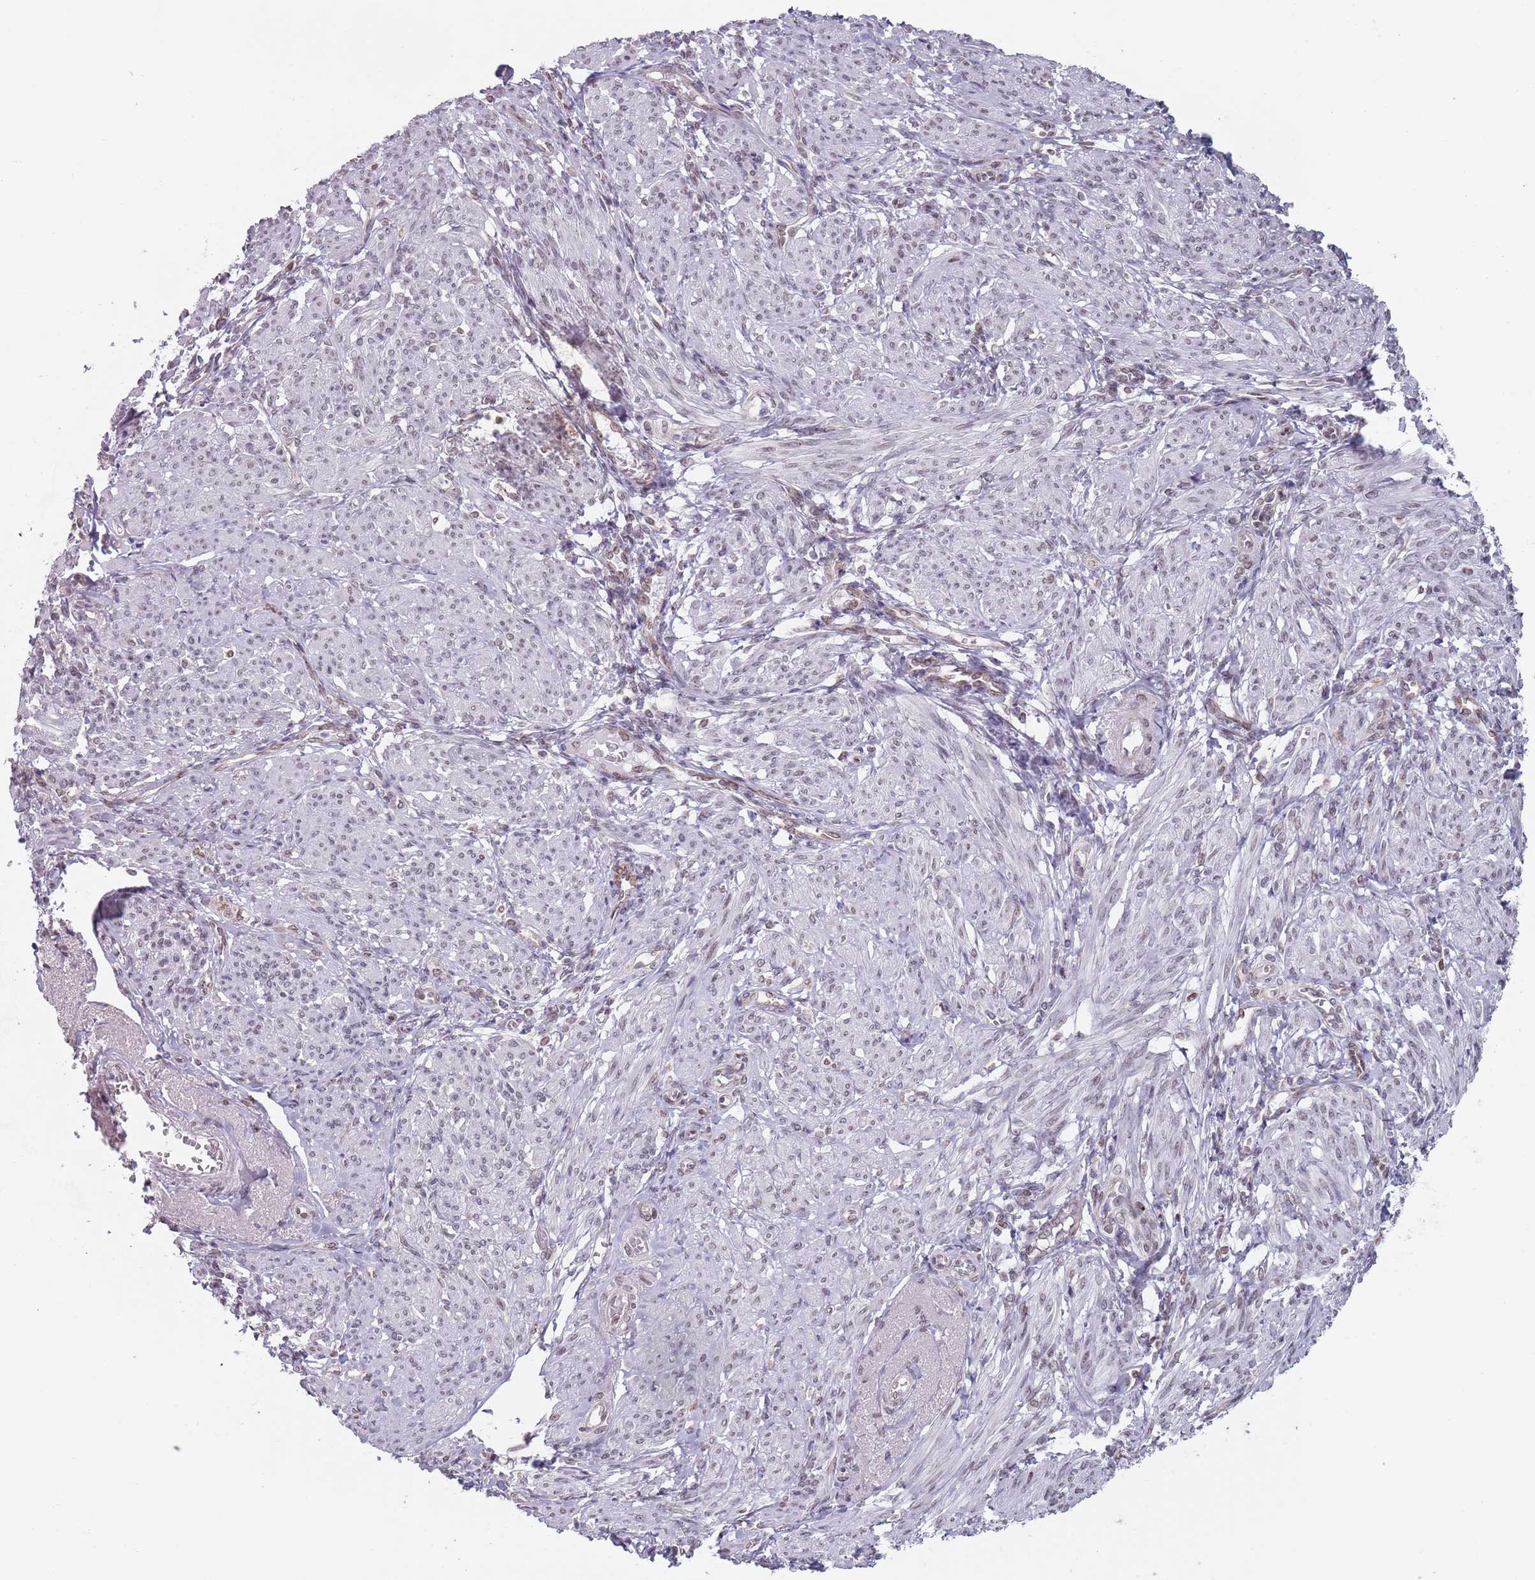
{"staining": {"intensity": "negative", "quantity": "none", "location": "none"}, "tissue": "smooth muscle", "cell_type": "Smooth muscle cells", "image_type": "normal", "snomed": [{"axis": "morphology", "description": "Normal tissue, NOS"}, {"axis": "topography", "description": "Smooth muscle"}], "caption": "A photomicrograph of smooth muscle stained for a protein exhibits no brown staining in smooth muscle cells.", "gene": "MFSD12", "patient": {"sex": "female", "age": 39}}